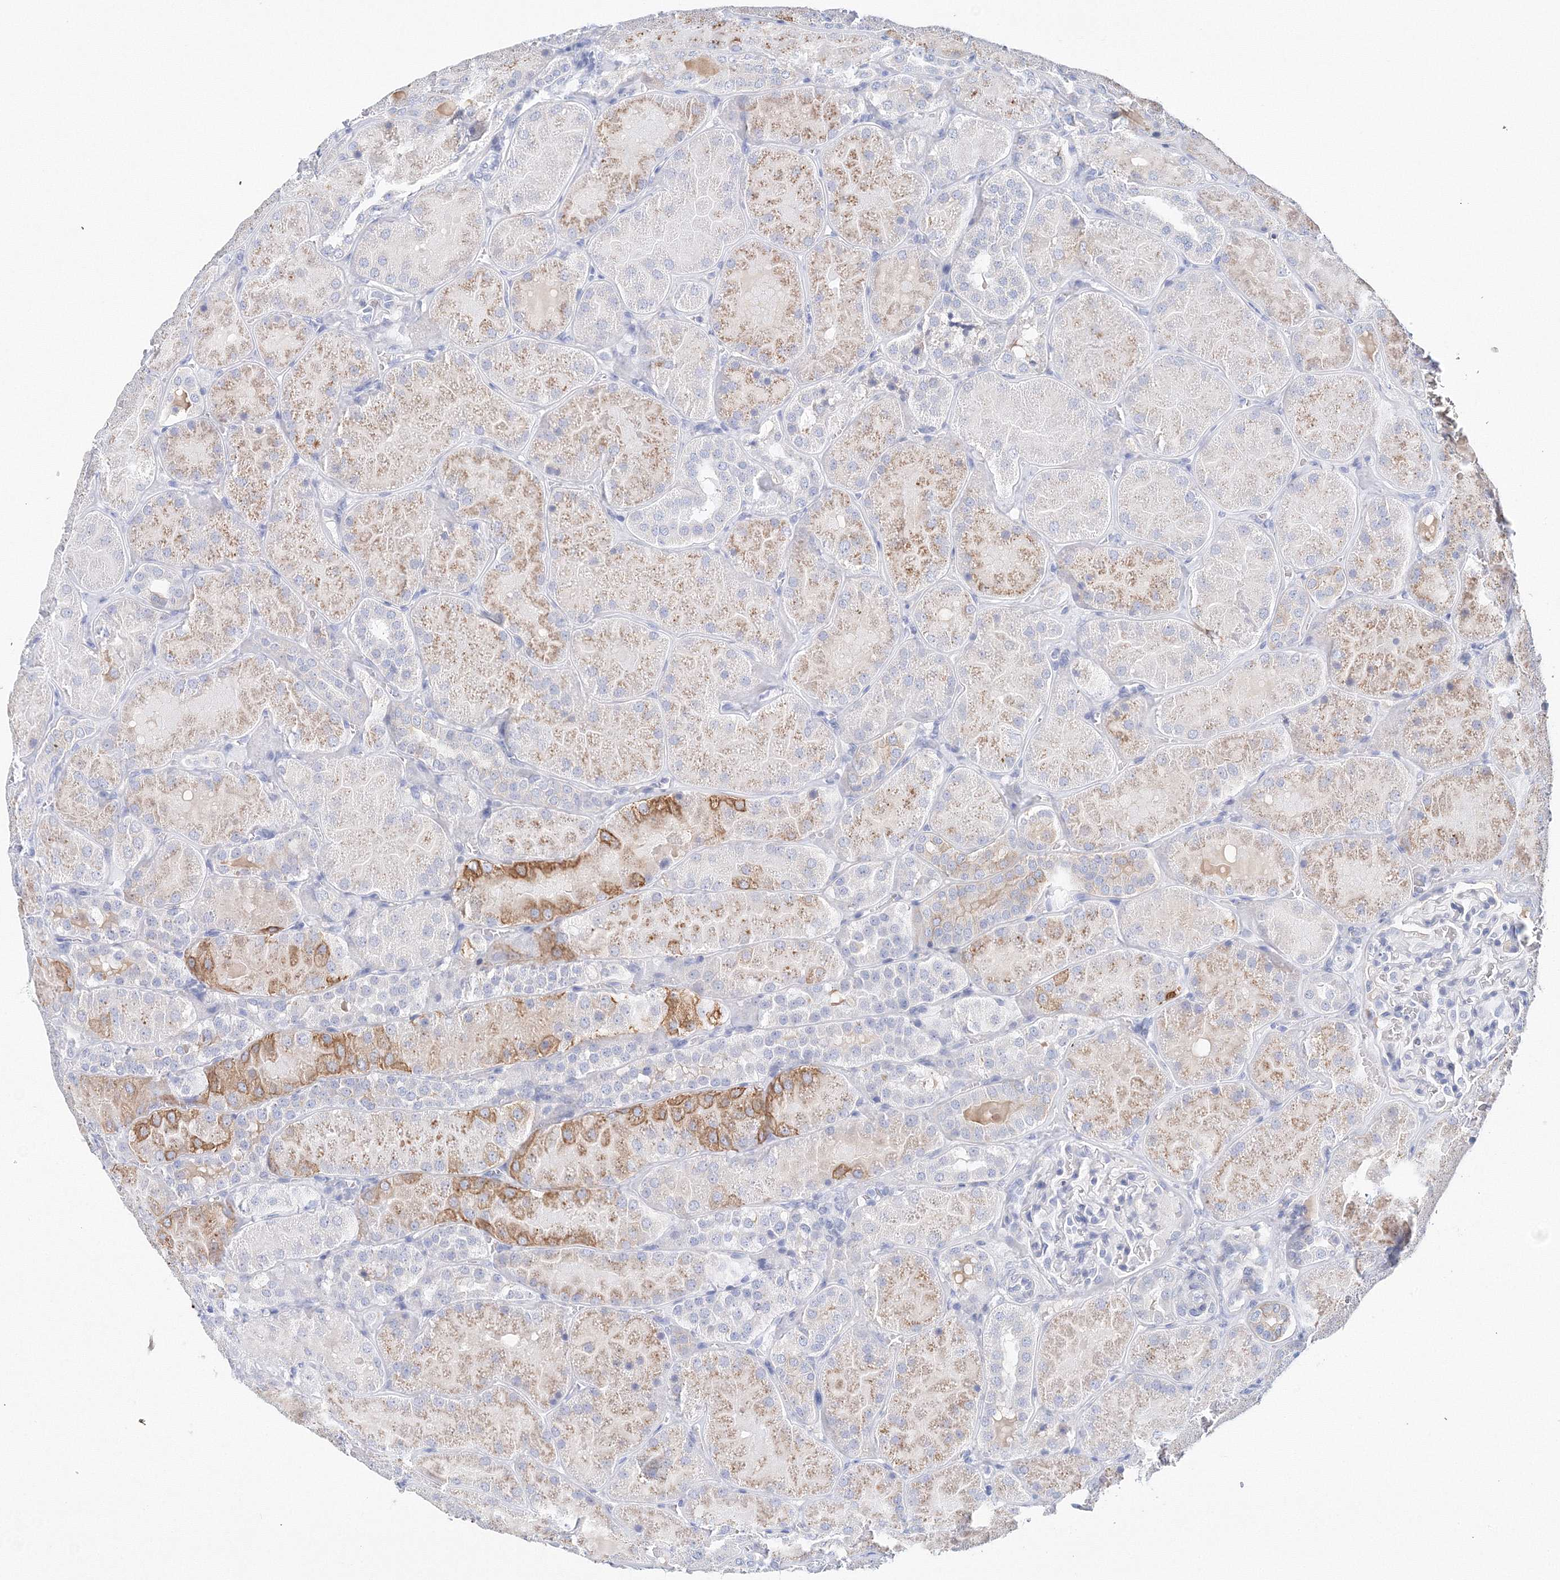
{"staining": {"intensity": "negative", "quantity": "none", "location": "none"}, "tissue": "kidney", "cell_type": "Cells in glomeruli", "image_type": "normal", "snomed": [{"axis": "morphology", "description": "Normal tissue, NOS"}, {"axis": "topography", "description": "Kidney"}], "caption": "Kidney stained for a protein using immunohistochemistry exhibits no expression cells in glomeruli.", "gene": "LRRIQ4", "patient": {"sex": "male", "age": 28}}